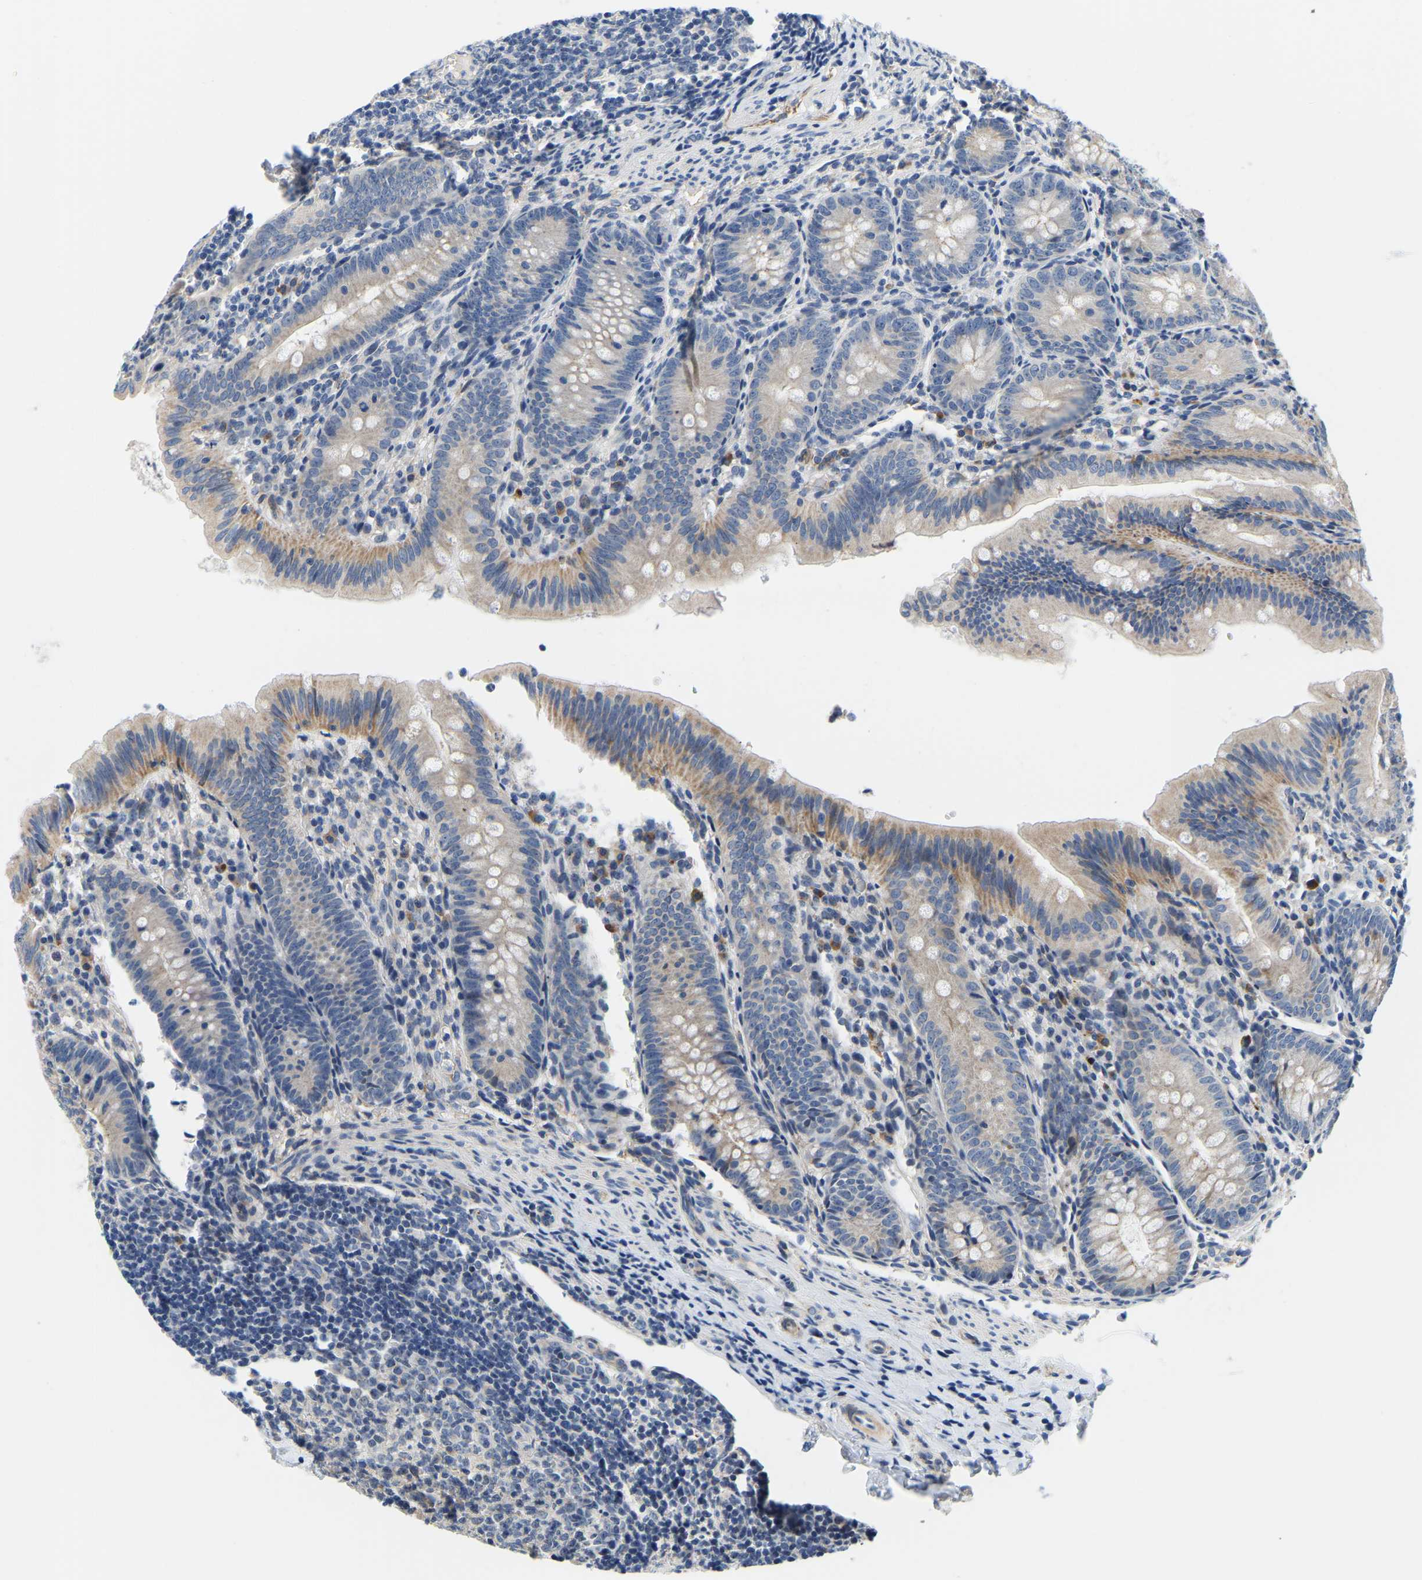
{"staining": {"intensity": "weak", "quantity": "<25%", "location": "cytoplasmic/membranous"}, "tissue": "appendix", "cell_type": "Glandular cells", "image_type": "normal", "snomed": [{"axis": "morphology", "description": "Normal tissue, NOS"}, {"axis": "topography", "description": "Appendix"}], "caption": "Immunohistochemistry photomicrograph of unremarkable appendix: human appendix stained with DAB (3,3'-diaminobenzidine) displays no significant protein staining in glandular cells.", "gene": "LIAS", "patient": {"sex": "male", "age": 1}}